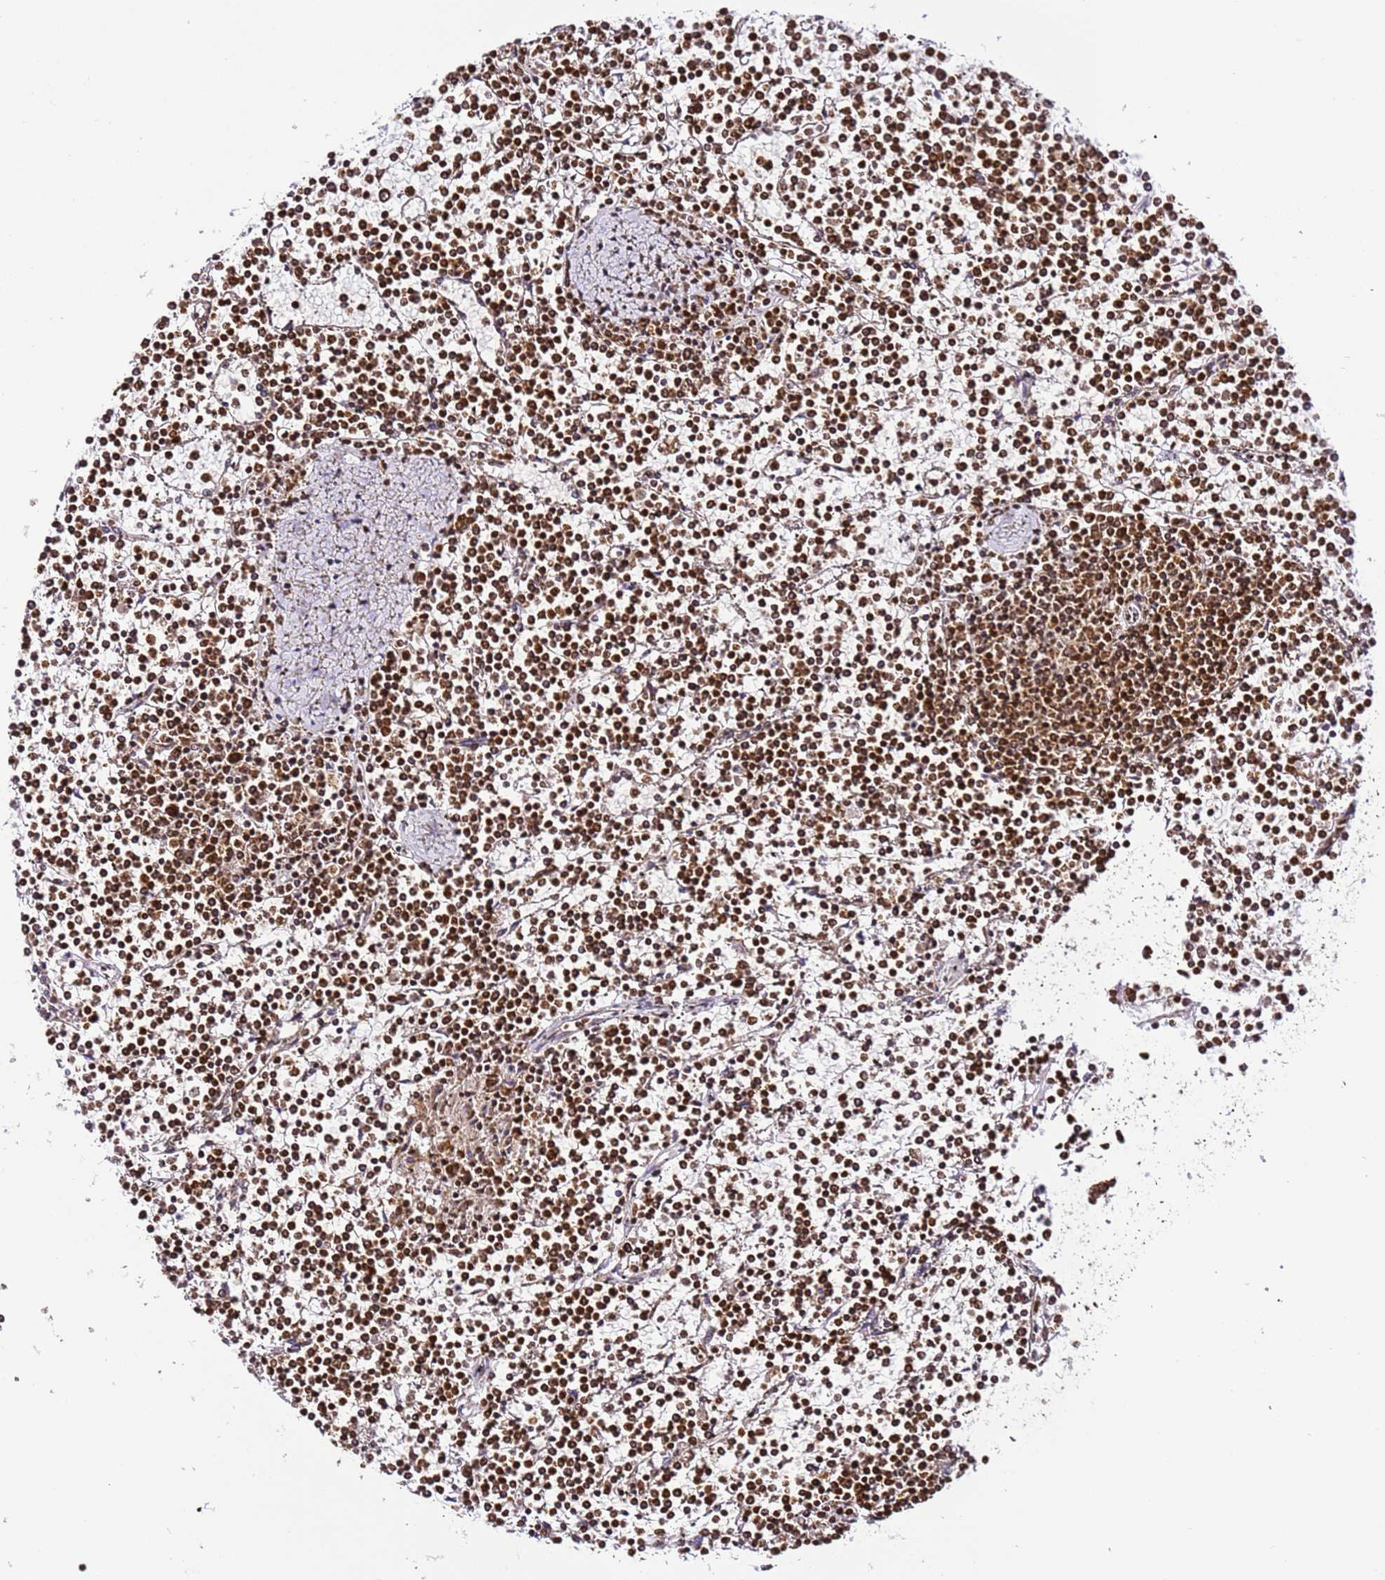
{"staining": {"intensity": "strong", "quantity": ">75%", "location": "cytoplasmic/membranous,nuclear"}, "tissue": "lymphoma", "cell_type": "Tumor cells", "image_type": "cancer", "snomed": [{"axis": "morphology", "description": "Malignant lymphoma, non-Hodgkin's type, Low grade"}, {"axis": "topography", "description": "Spleen"}], "caption": "Protein staining of malignant lymphoma, non-Hodgkin's type (low-grade) tissue demonstrates strong cytoplasmic/membranous and nuclear positivity in approximately >75% of tumor cells. The staining was performed using DAB (3,3'-diaminobenzidine) to visualize the protein expression in brown, while the nuclei were stained in blue with hematoxylin (Magnification: 20x).", "gene": "HSPE1", "patient": {"sex": "female", "age": 19}}